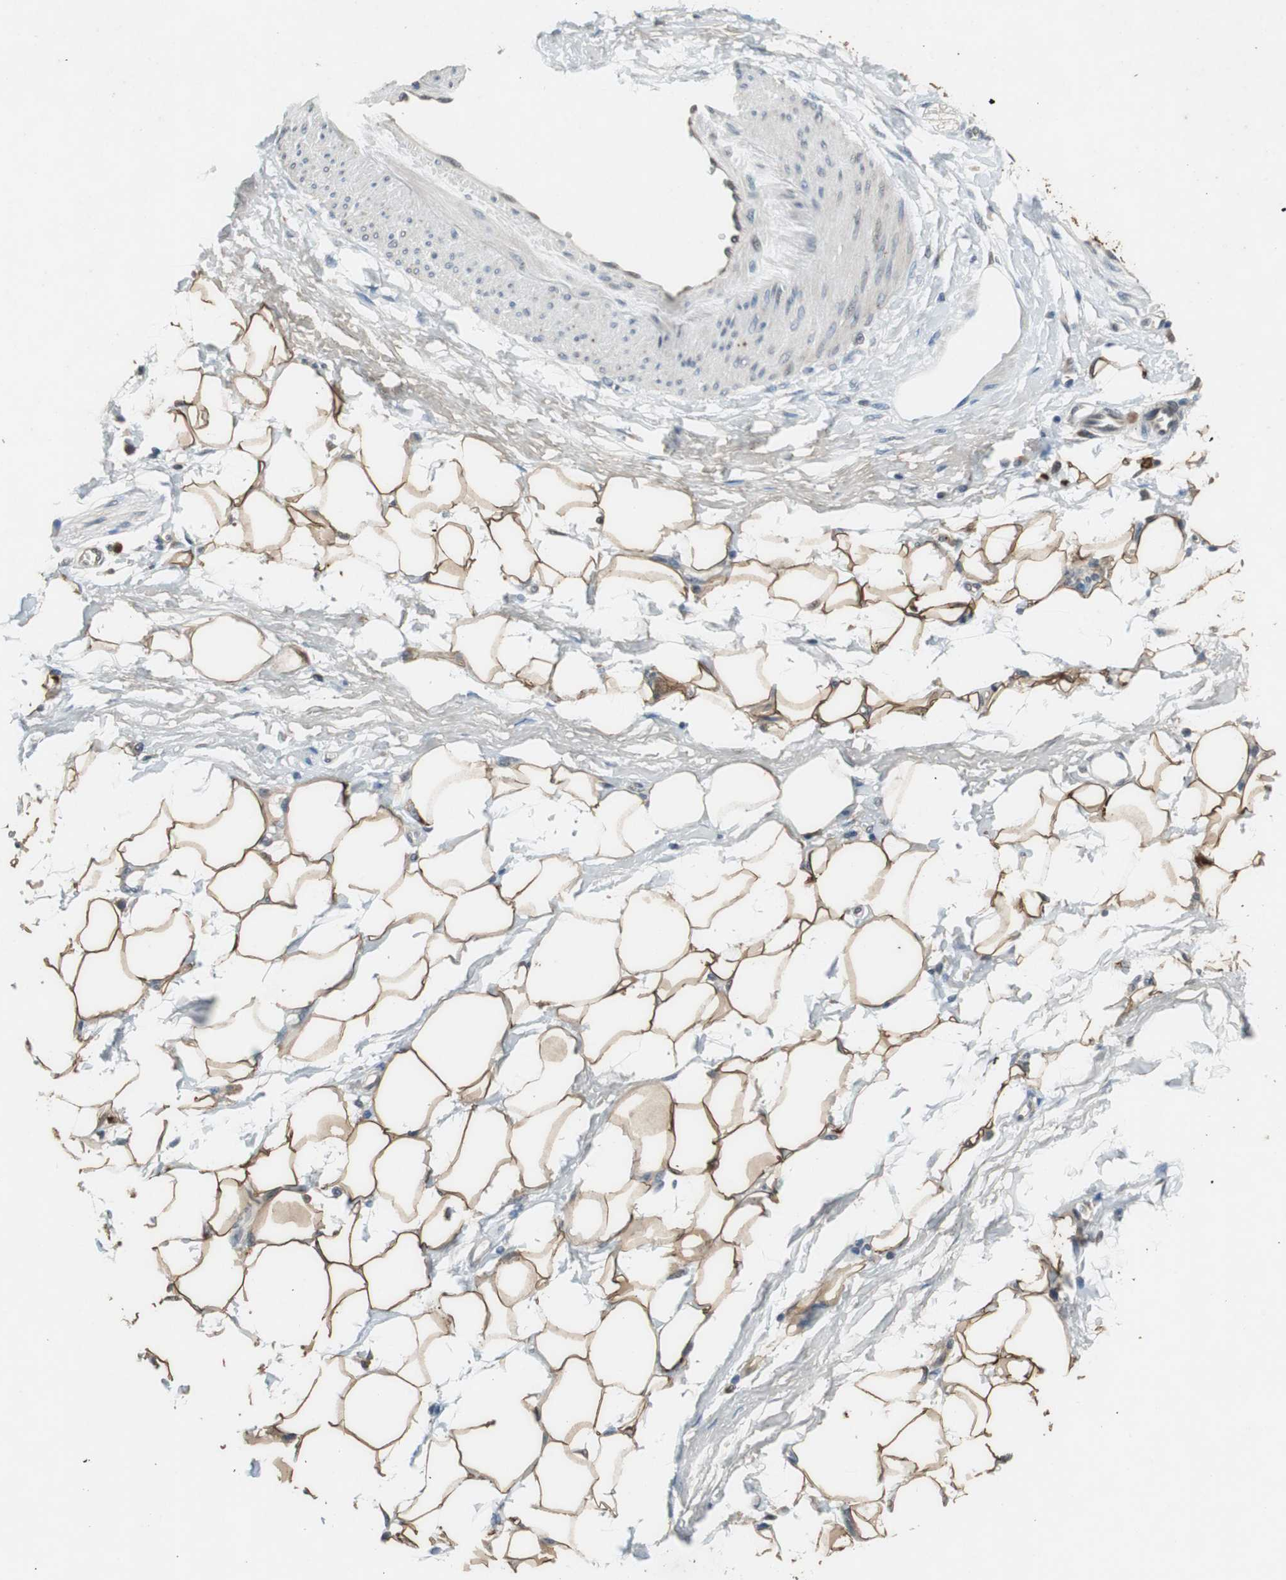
{"staining": {"intensity": "strong", "quantity": ">75%", "location": "cytoplasmic/membranous"}, "tissue": "adipose tissue", "cell_type": "Adipocytes", "image_type": "normal", "snomed": [{"axis": "morphology", "description": "Normal tissue, NOS"}, {"axis": "morphology", "description": "Urothelial carcinoma, High grade"}, {"axis": "topography", "description": "Vascular tissue"}, {"axis": "topography", "description": "Urinary bladder"}], "caption": "An image of human adipose tissue stained for a protein displays strong cytoplasmic/membranous brown staining in adipocytes. Nuclei are stained in blue.", "gene": "PI4KB", "patient": {"sex": "female", "age": 56}}